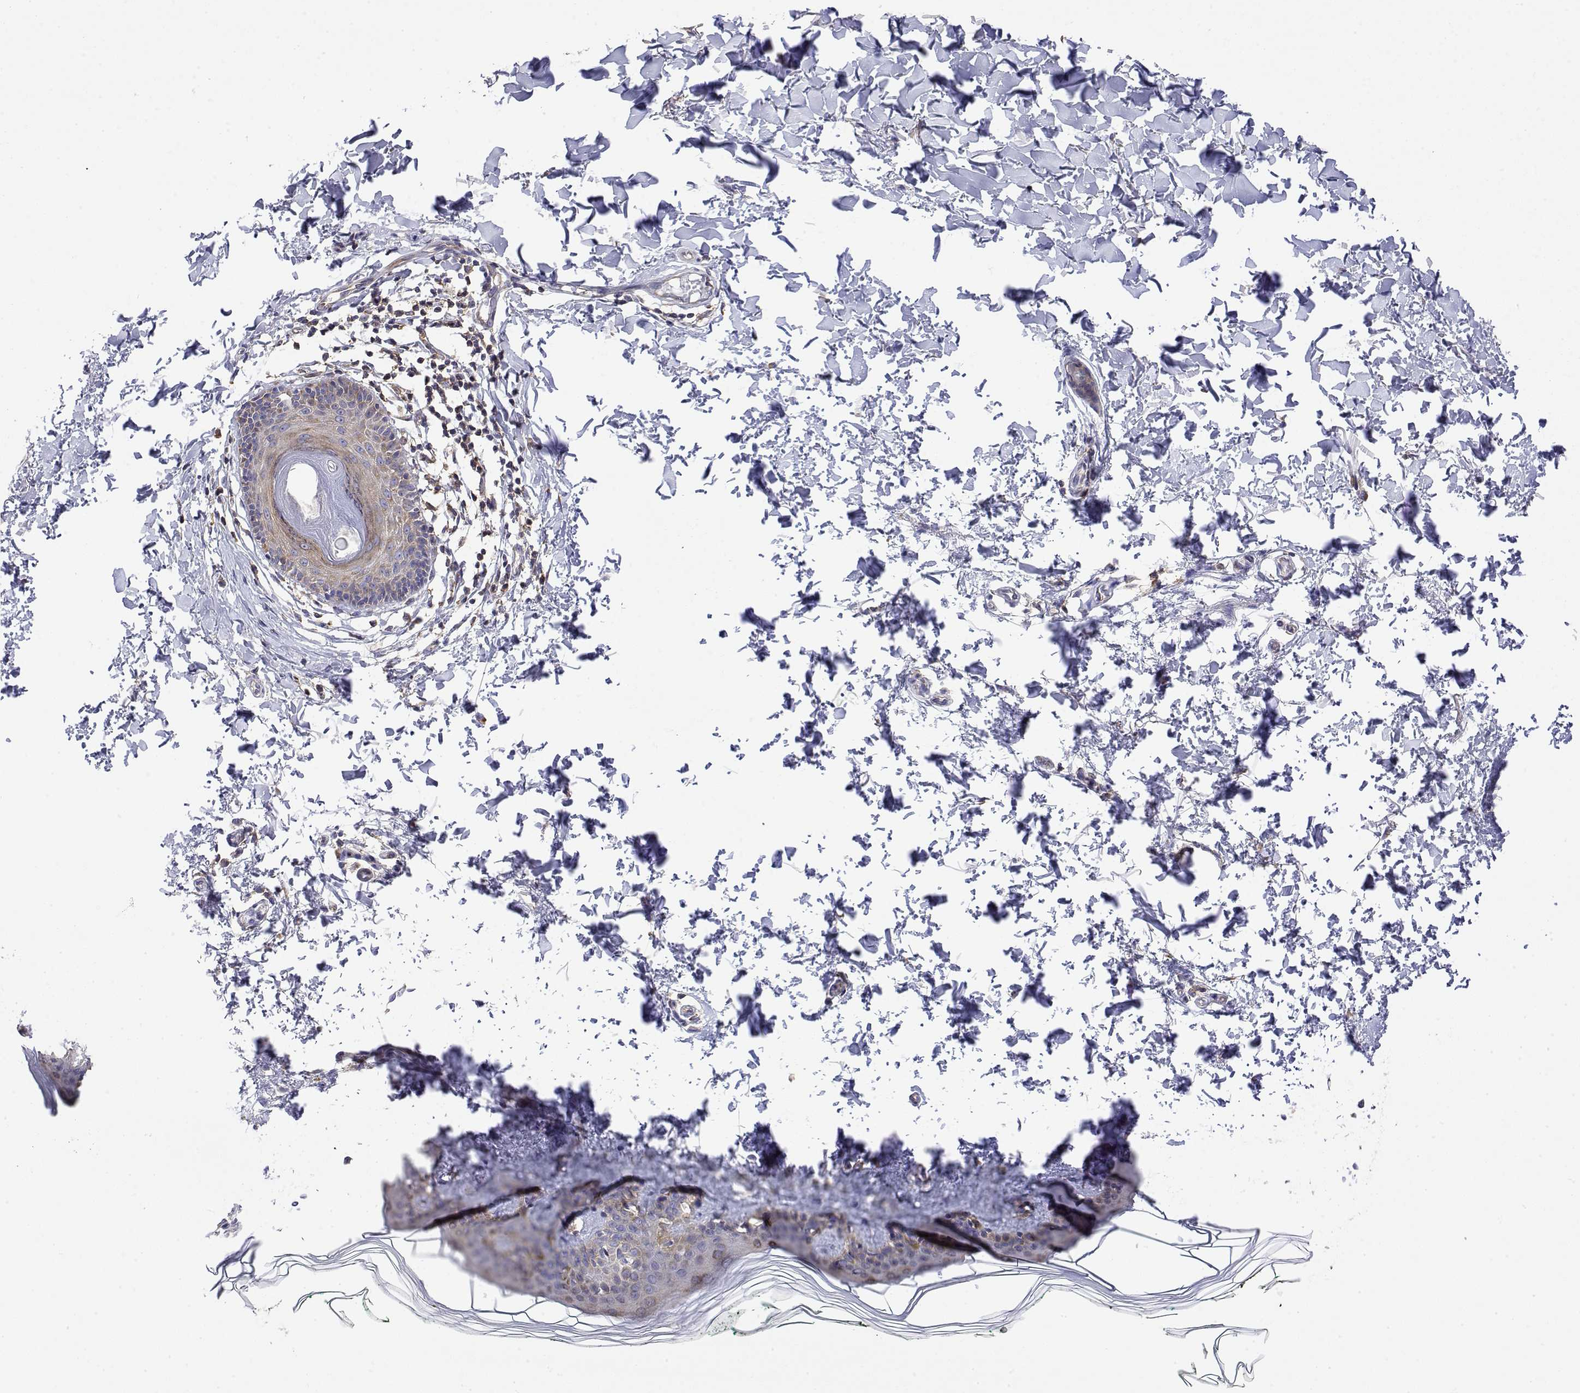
{"staining": {"intensity": "moderate", "quantity": "25%-75%", "location": "cytoplasmic/membranous"}, "tissue": "skin", "cell_type": "Fibroblasts", "image_type": "normal", "snomed": [{"axis": "morphology", "description": "Normal tissue, NOS"}, {"axis": "topography", "description": "Skin"}, {"axis": "topography", "description": "Peripheral nerve tissue"}], "caption": "The histopathology image reveals staining of normal skin, revealing moderate cytoplasmic/membranous protein expression (brown color) within fibroblasts. The staining was performed using DAB, with brown indicating positive protein expression. Nuclei are stained blue with hematoxylin.", "gene": "EEF1G", "patient": {"sex": "female", "age": 45}}